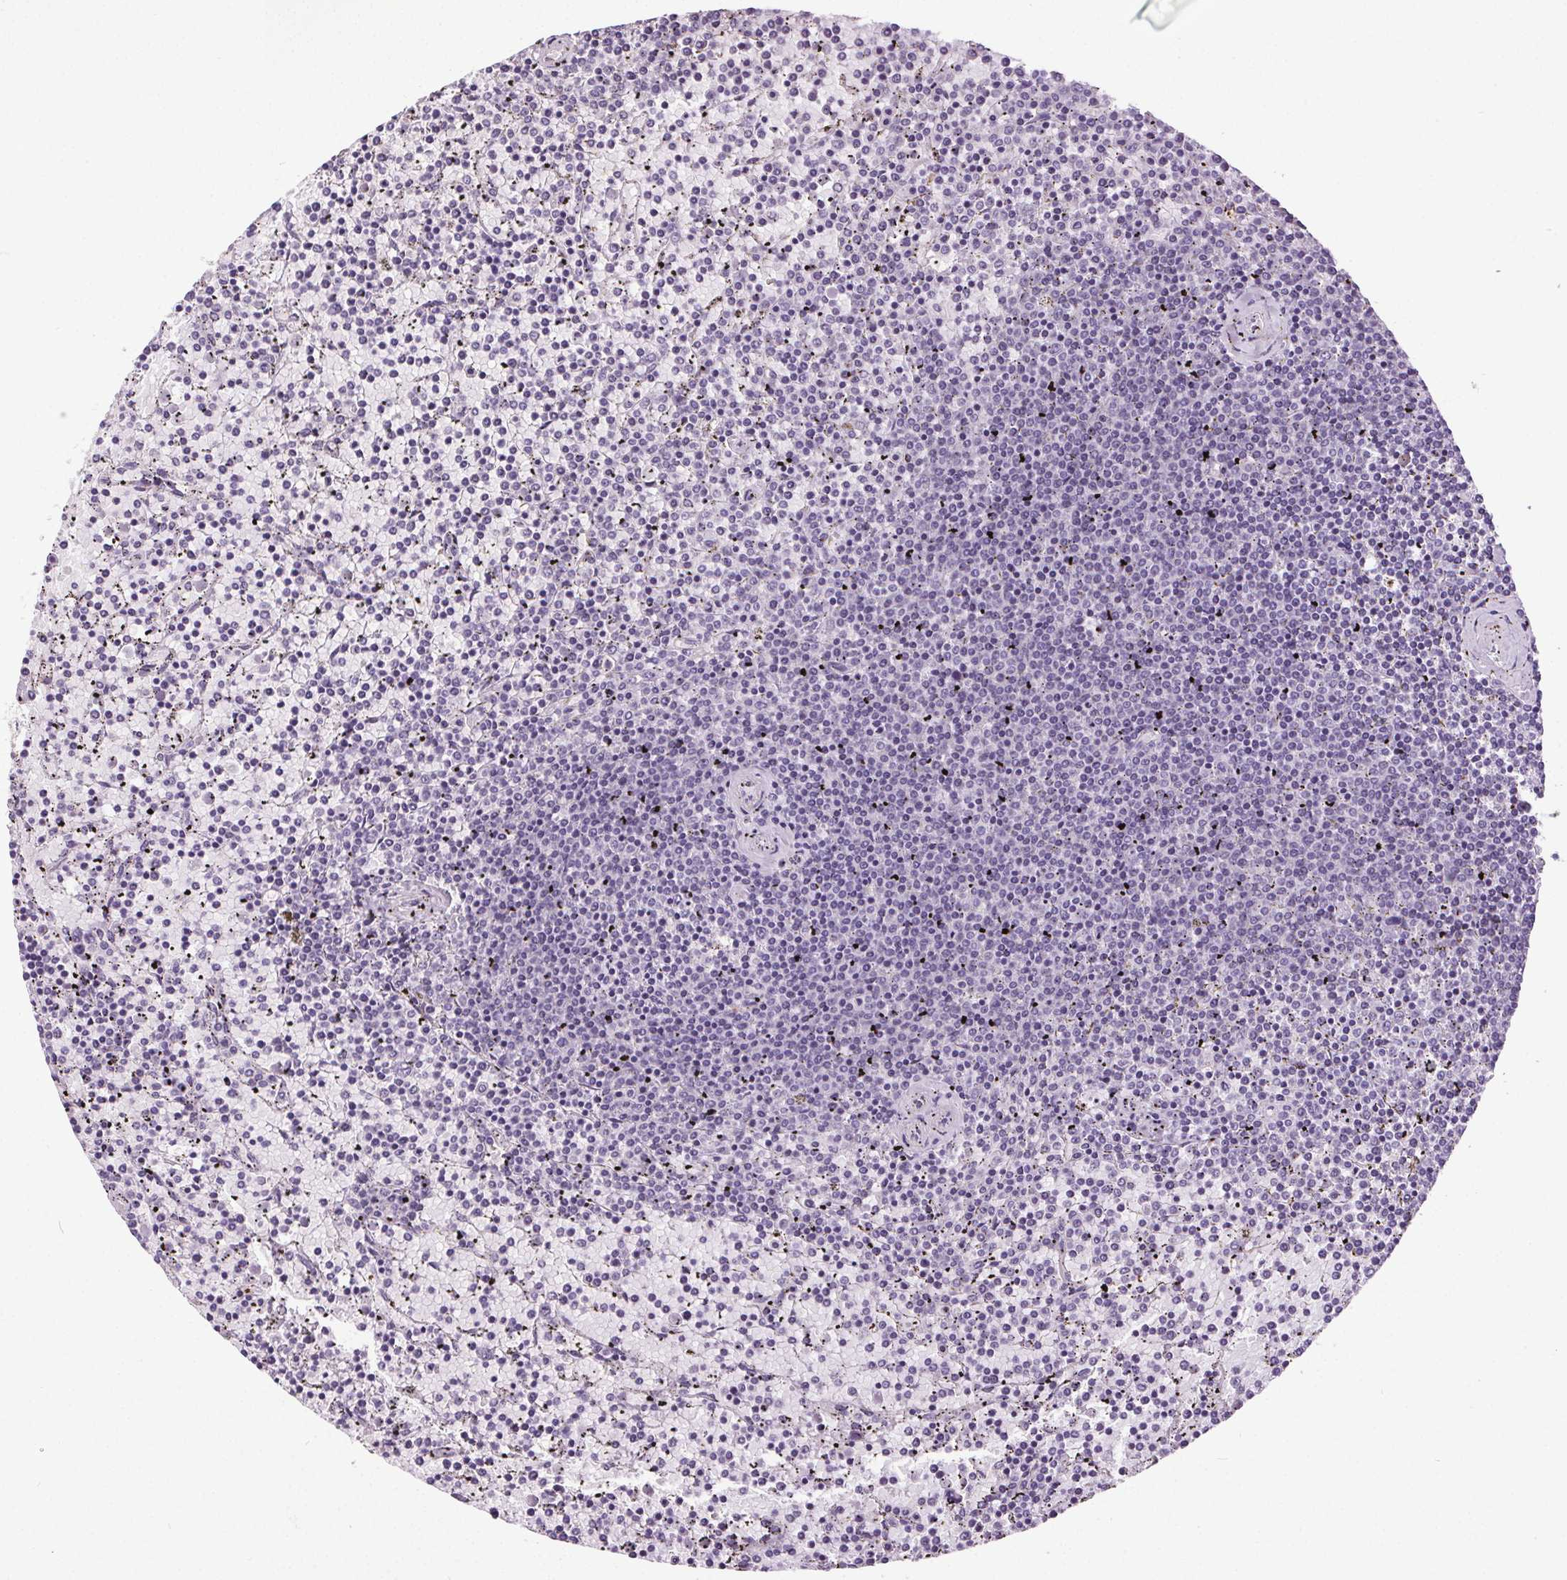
{"staining": {"intensity": "negative", "quantity": "none", "location": "none"}, "tissue": "lymphoma", "cell_type": "Tumor cells", "image_type": "cancer", "snomed": [{"axis": "morphology", "description": "Malignant lymphoma, non-Hodgkin's type, Low grade"}, {"axis": "topography", "description": "Spleen"}], "caption": "Photomicrograph shows no protein positivity in tumor cells of low-grade malignant lymphoma, non-Hodgkin's type tissue.", "gene": "GPIHBP1", "patient": {"sex": "female", "age": 77}}